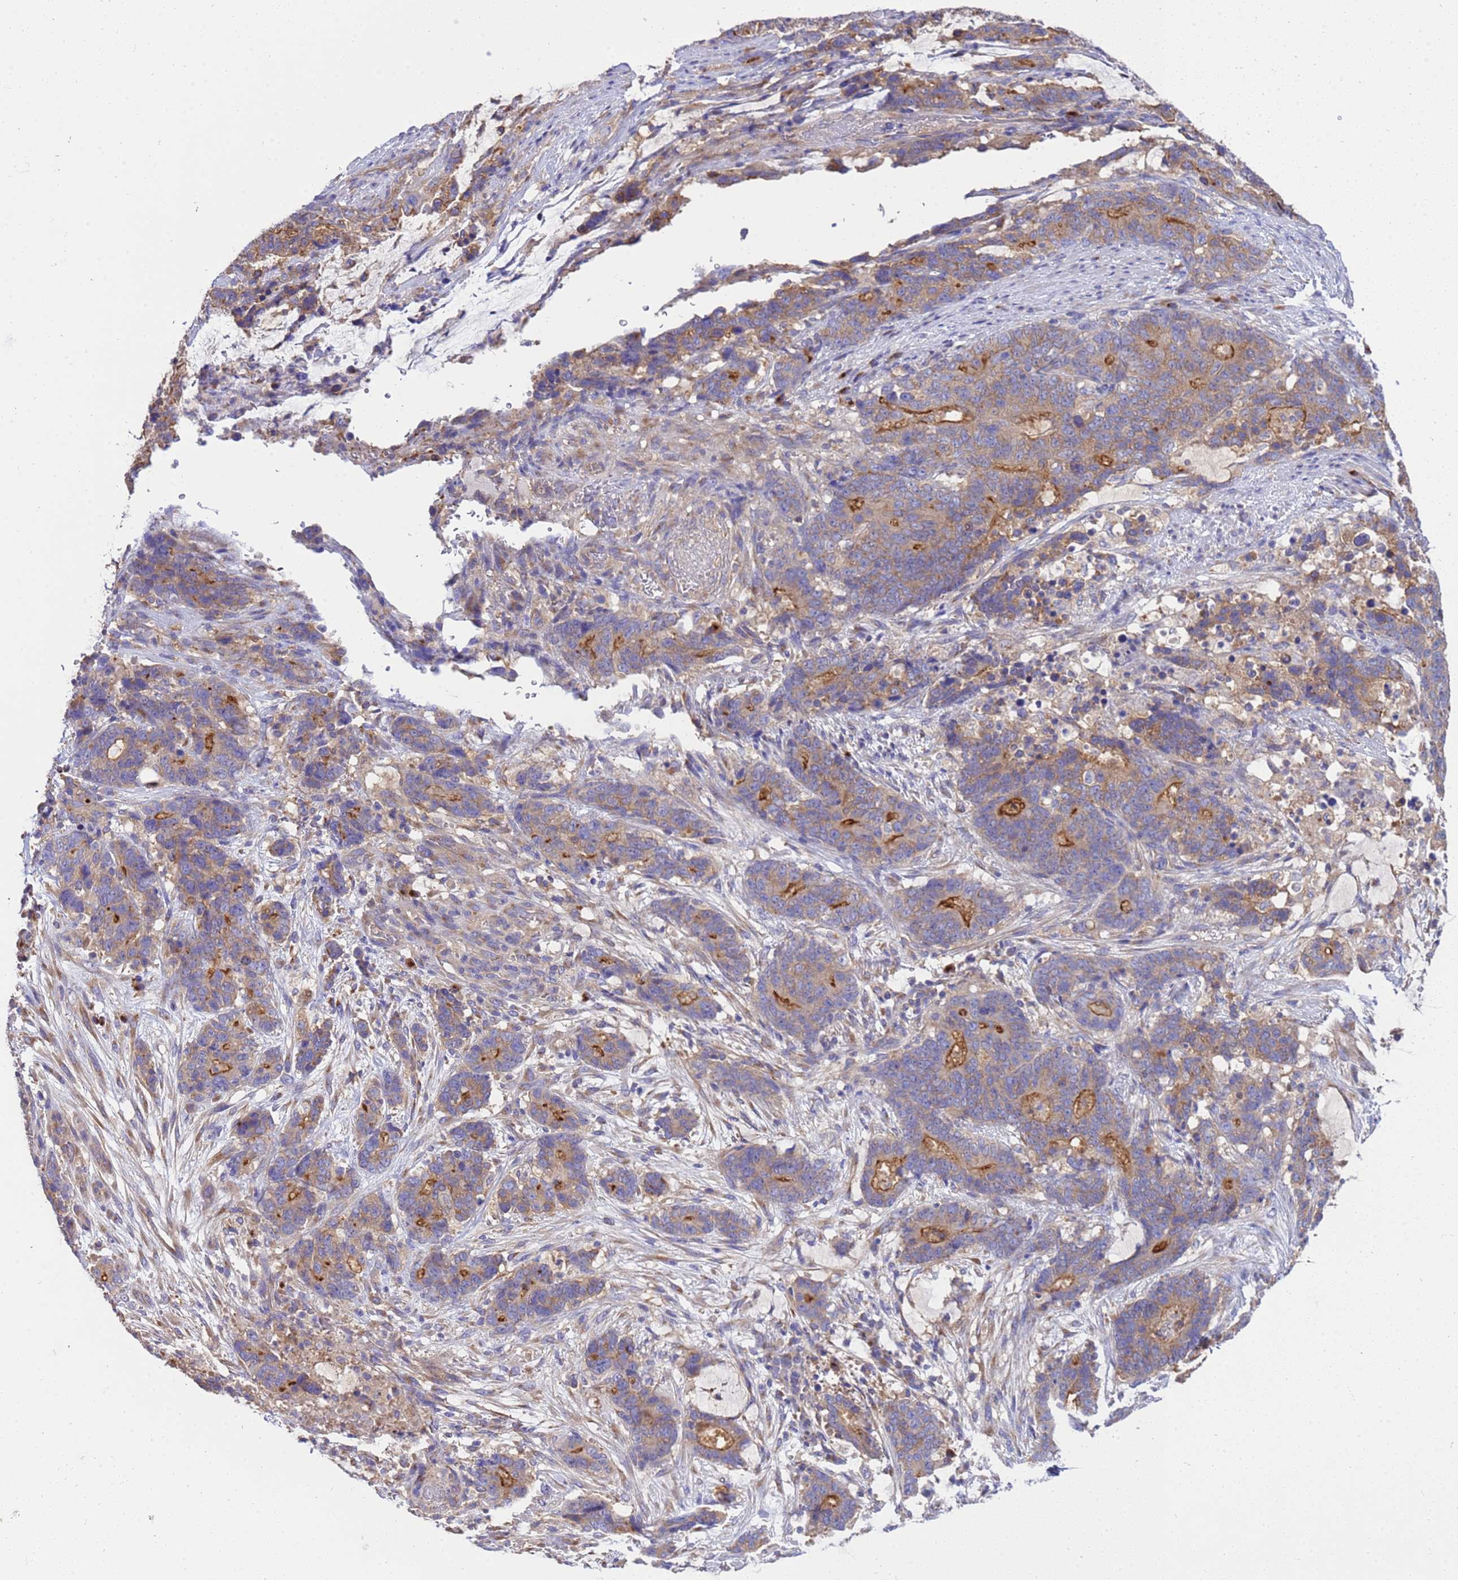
{"staining": {"intensity": "strong", "quantity": "<25%", "location": "cytoplasmic/membranous"}, "tissue": "stomach cancer", "cell_type": "Tumor cells", "image_type": "cancer", "snomed": [{"axis": "morphology", "description": "Adenocarcinoma, NOS"}, {"axis": "topography", "description": "Stomach"}], "caption": "Immunohistochemistry (IHC) (DAB (3,3'-diaminobenzidine)) staining of stomach adenocarcinoma shows strong cytoplasmic/membranous protein positivity in about <25% of tumor cells. (Brightfield microscopy of DAB IHC at high magnification).", "gene": "ANAPC1", "patient": {"sex": "female", "age": 76}}